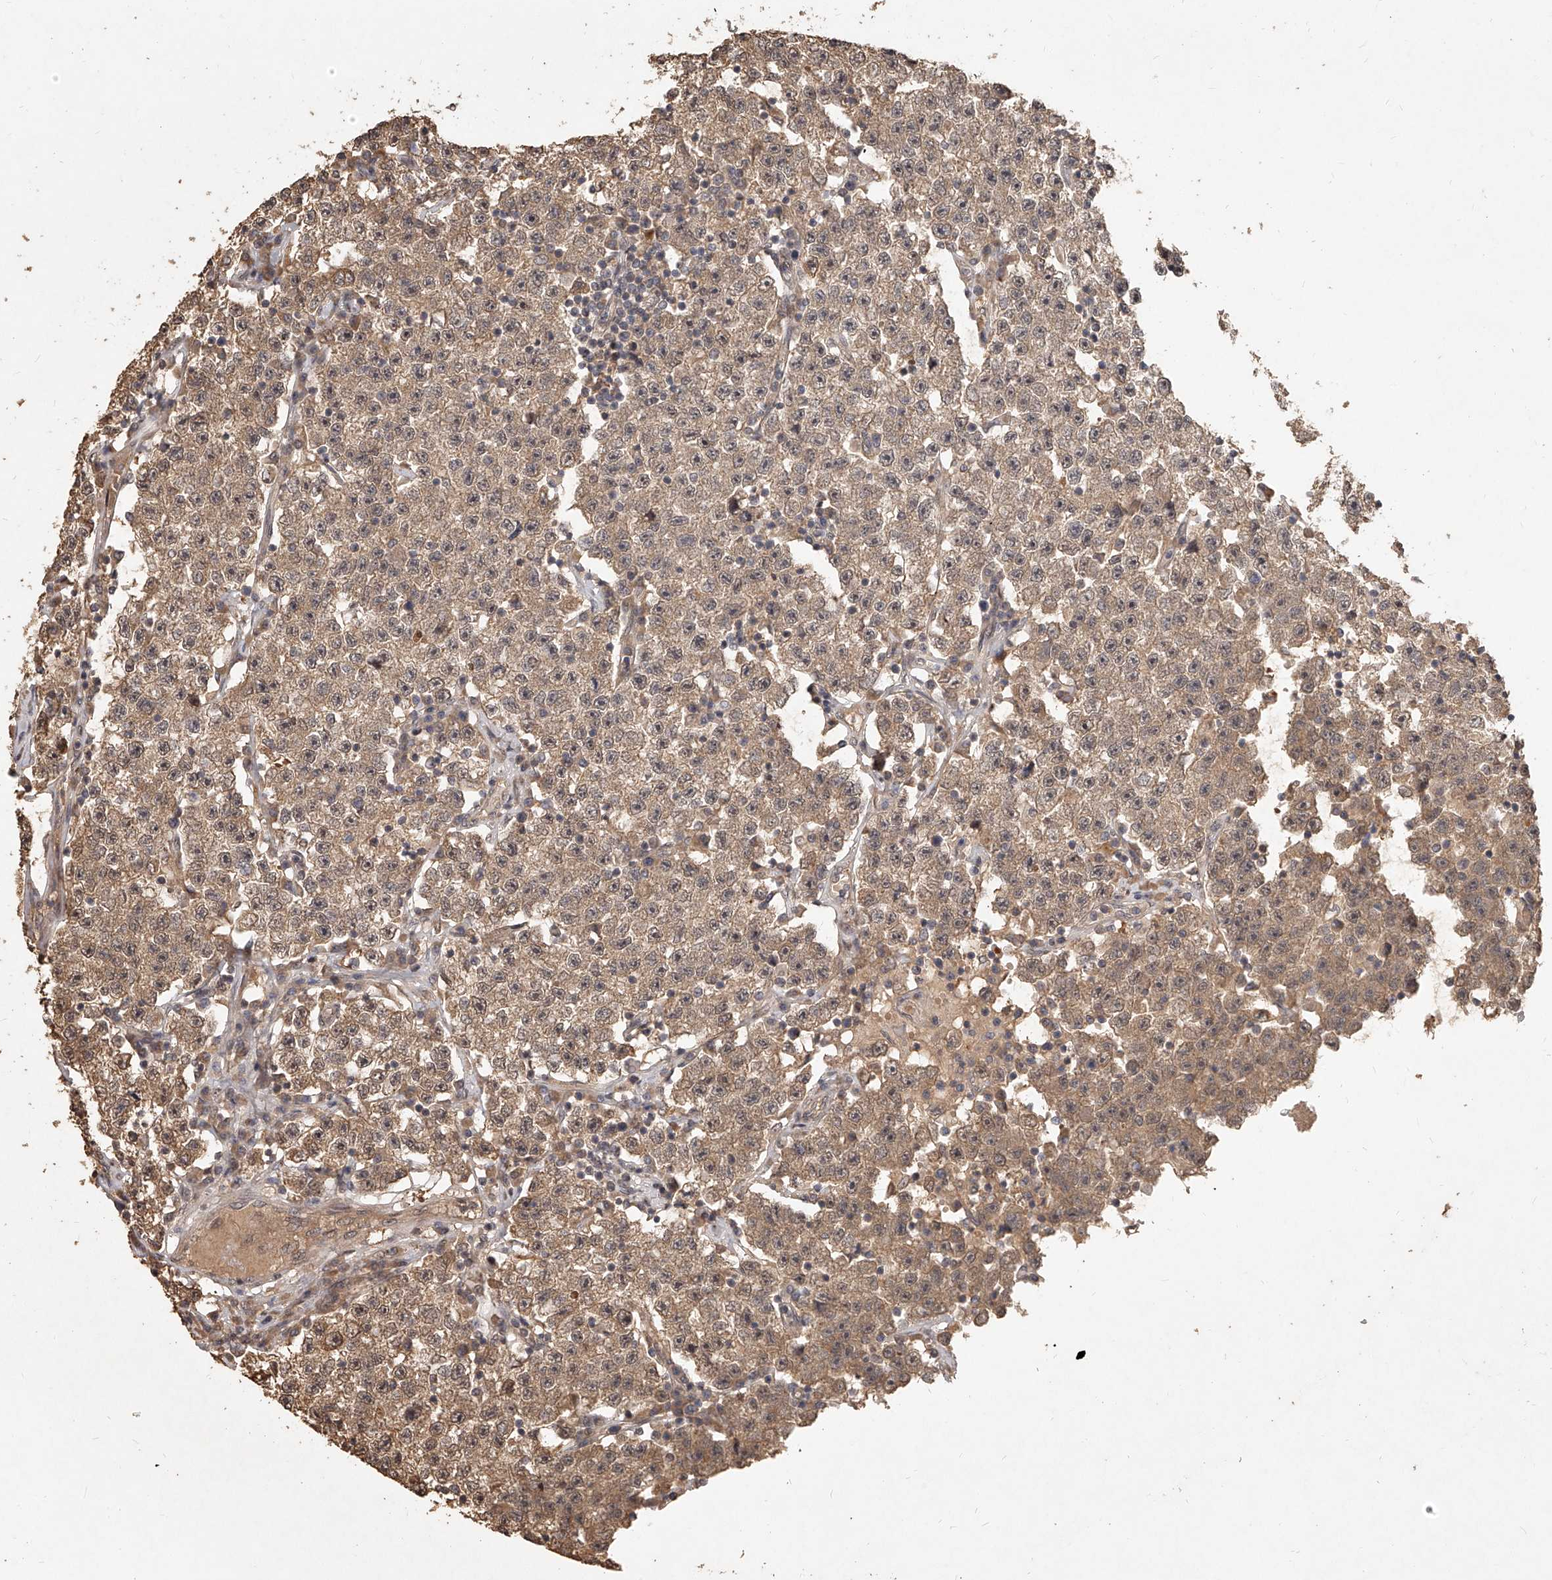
{"staining": {"intensity": "moderate", "quantity": ">75%", "location": "cytoplasmic/membranous"}, "tissue": "testis cancer", "cell_type": "Tumor cells", "image_type": "cancer", "snomed": [{"axis": "morphology", "description": "Seminoma, NOS"}, {"axis": "topography", "description": "Testis"}], "caption": "Brown immunohistochemical staining in human testis cancer (seminoma) displays moderate cytoplasmic/membranous positivity in approximately >75% of tumor cells.", "gene": "SLC37A1", "patient": {"sex": "male", "age": 22}}